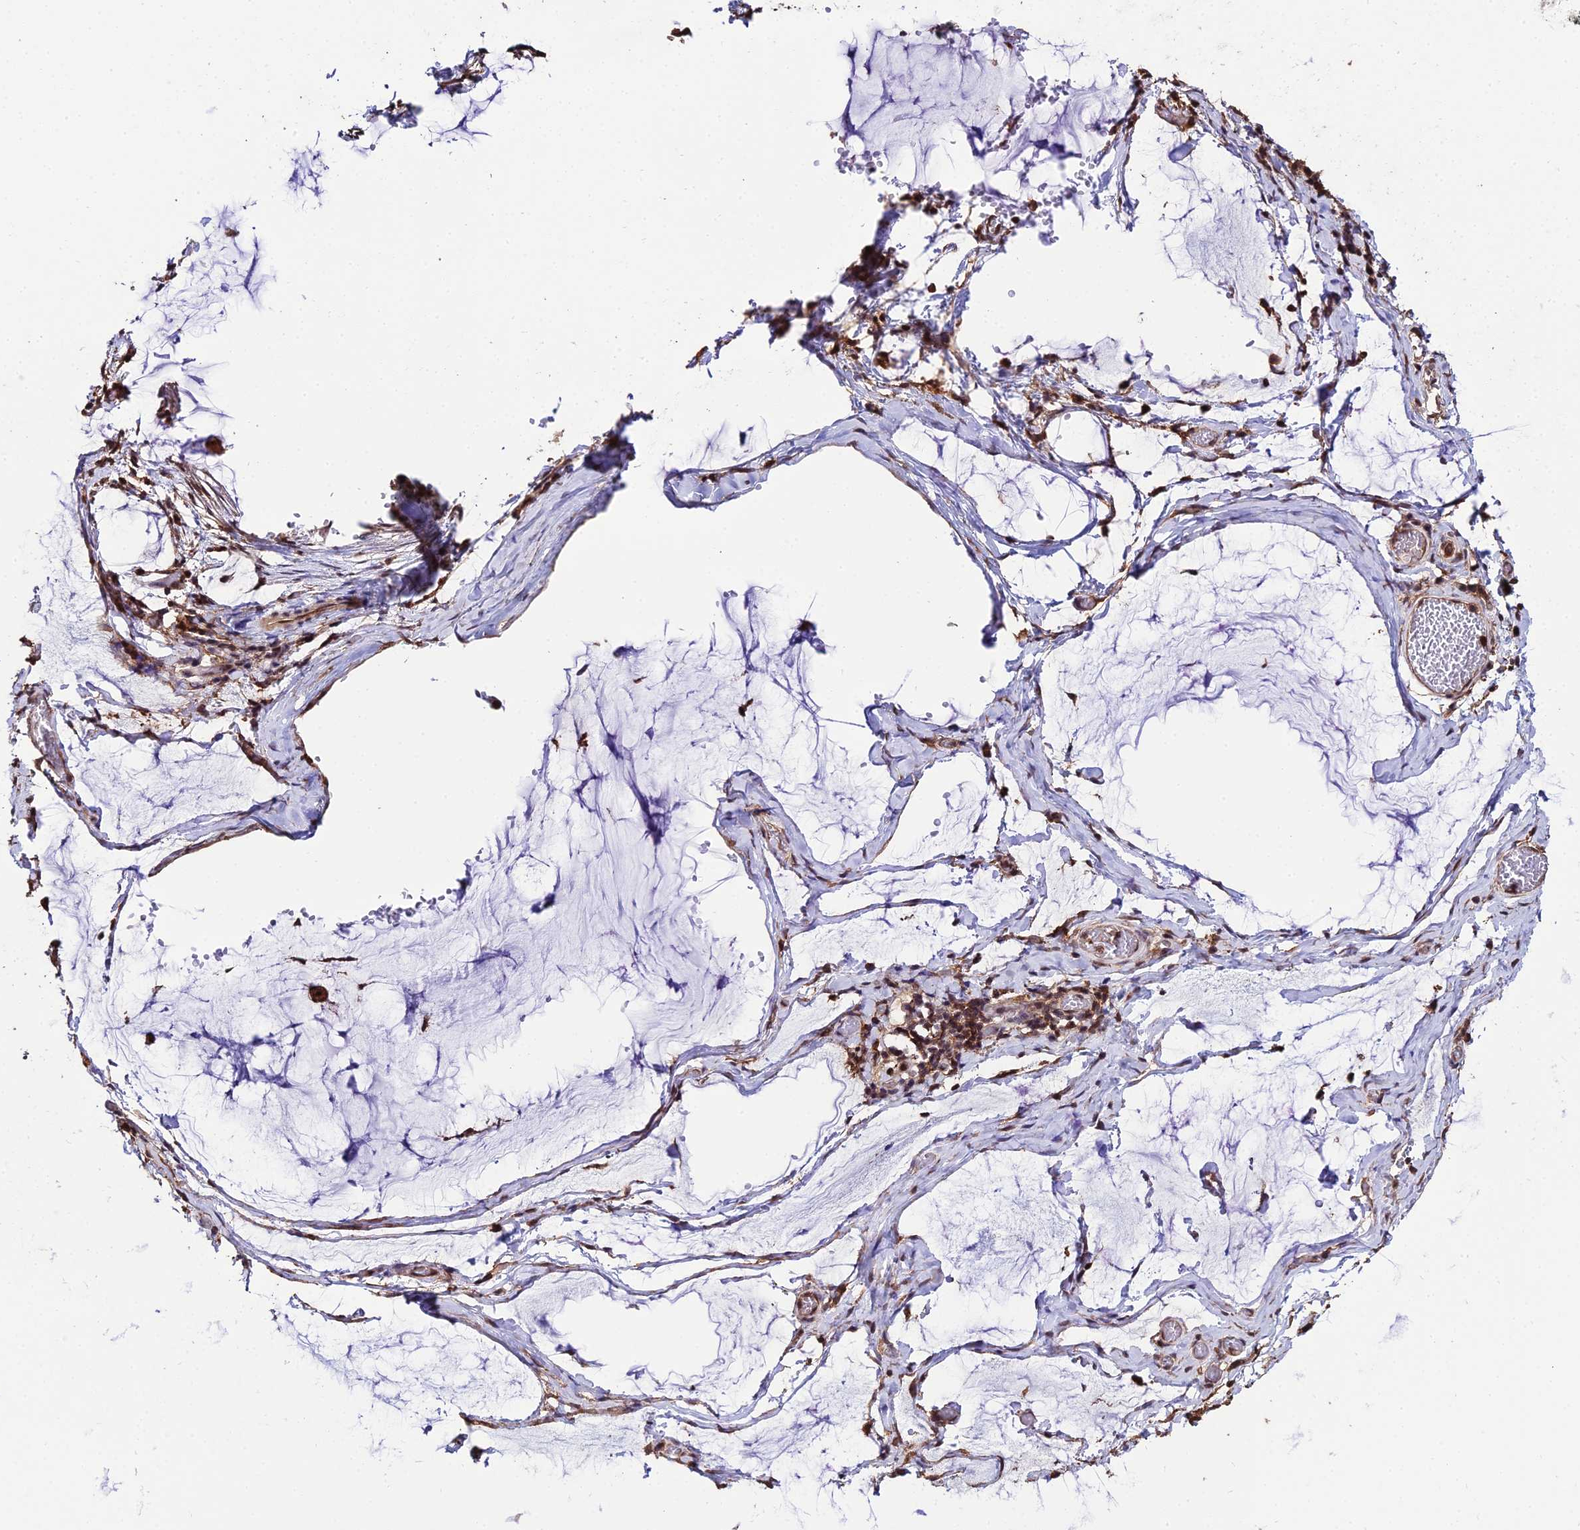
{"staining": {"intensity": "moderate", "quantity": ">75%", "location": "cytoplasmic/membranous,nuclear"}, "tissue": "ovarian cancer", "cell_type": "Tumor cells", "image_type": "cancer", "snomed": [{"axis": "morphology", "description": "Cystadenocarcinoma, mucinous, NOS"}, {"axis": "topography", "description": "Ovary"}], "caption": "Ovarian cancer tissue reveals moderate cytoplasmic/membranous and nuclear staining in about >75% of tumor cells, visualized by immunohistochemistry. The protein is shown in brown color, while the nuclei are stained blue.", "gene": "PPP4C", "patient": {"sex": "female", "age": 73}}